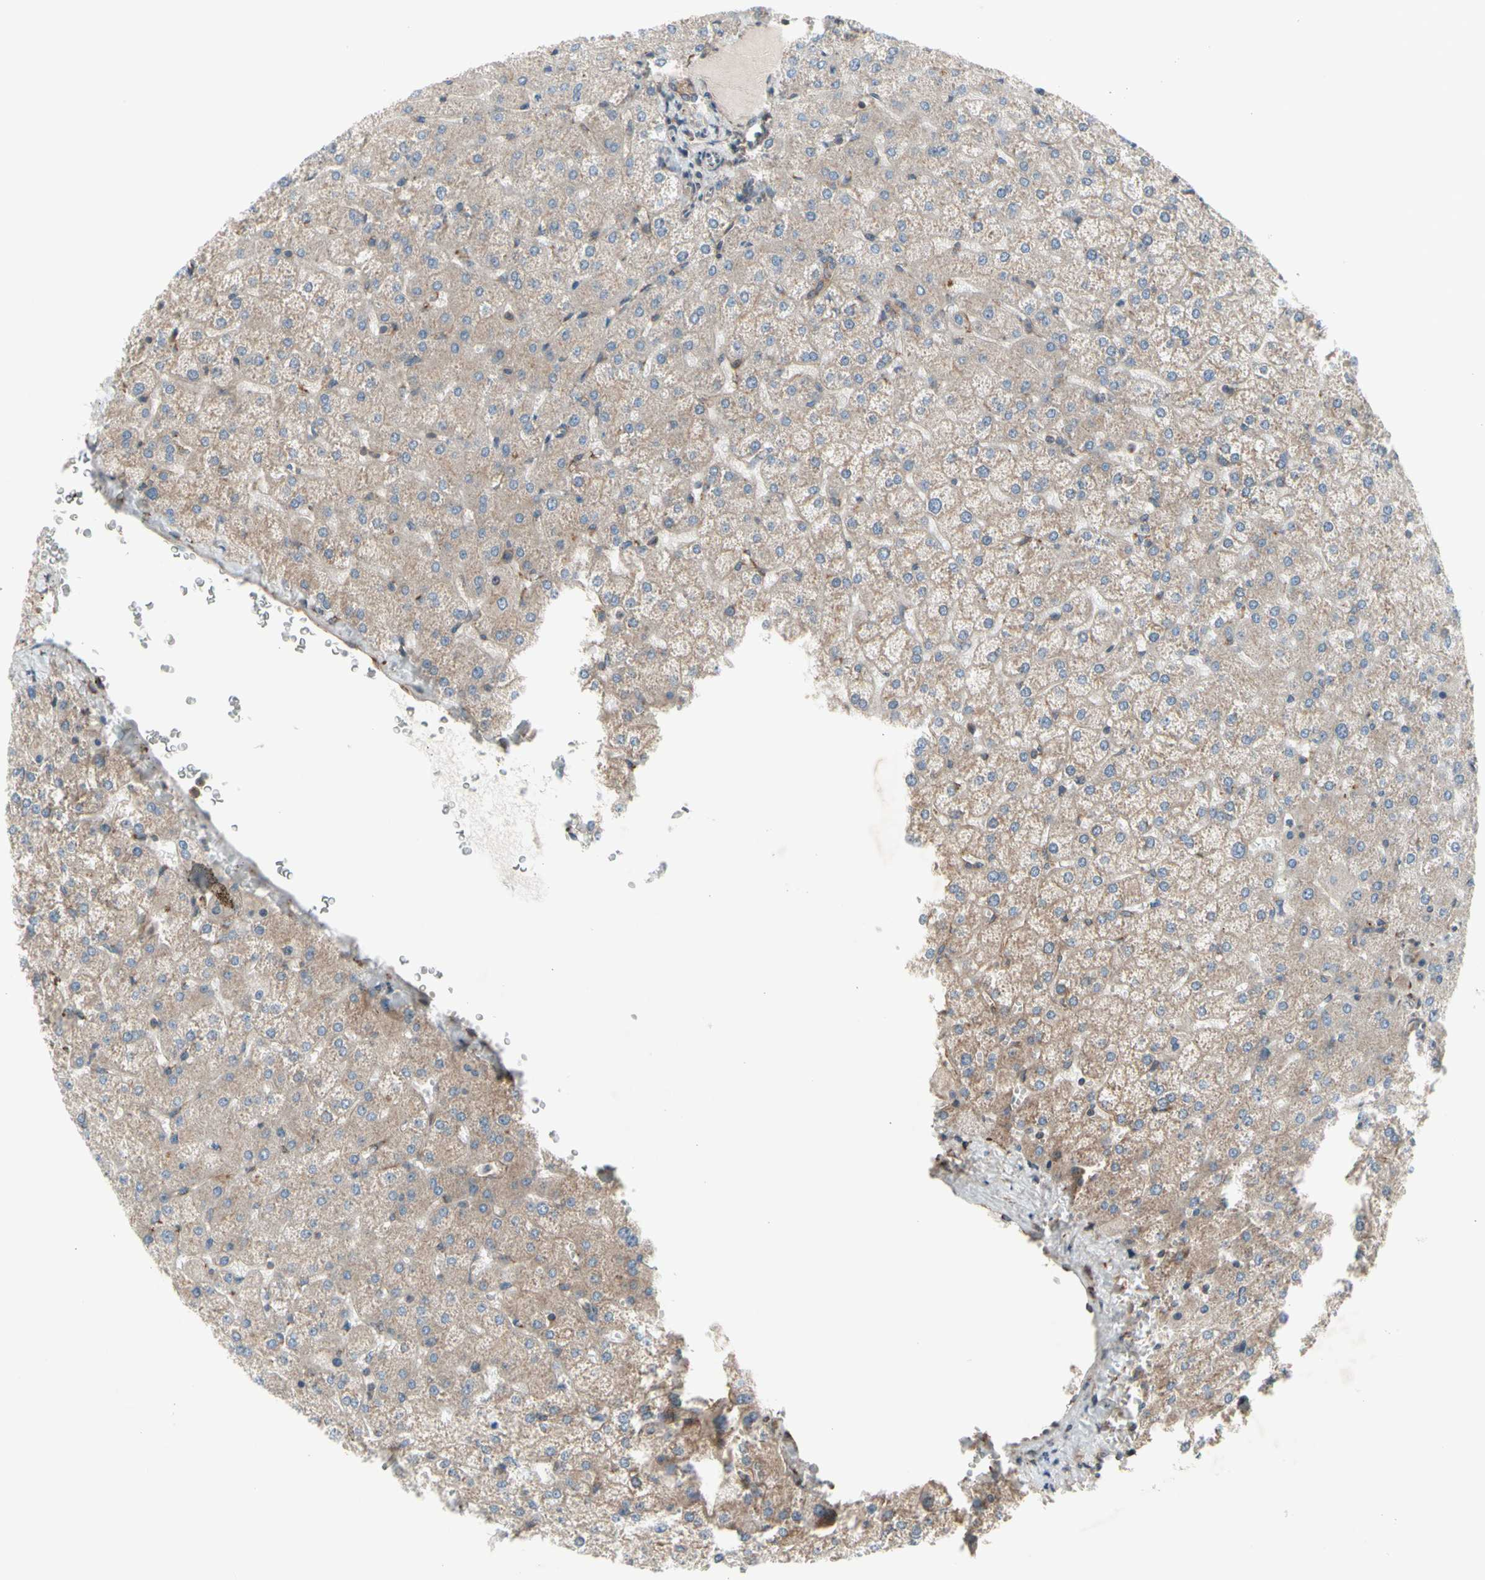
{"staining": {"intensity": "moderate", "quantity": ">75%", "location": "cytoplasmic/membranous"}, "tissue": "liver", "cell_type": "Cholangiocytes", "image_type": "normal", "snomed": [{"axis": "morphology", "description": "Normal tissue, NOS"}, {"axis": "topography", "description": "Liver"}], "caption": "An immunohistochemistry photomicrograph of benign tissue is shown. Protein staining in brown highlights moderate cytoplasmic/membranous positivity in liver within cholangiocytes.", "gene": "SLC39A9", "patient": {"sex": "female", "age": 32}}